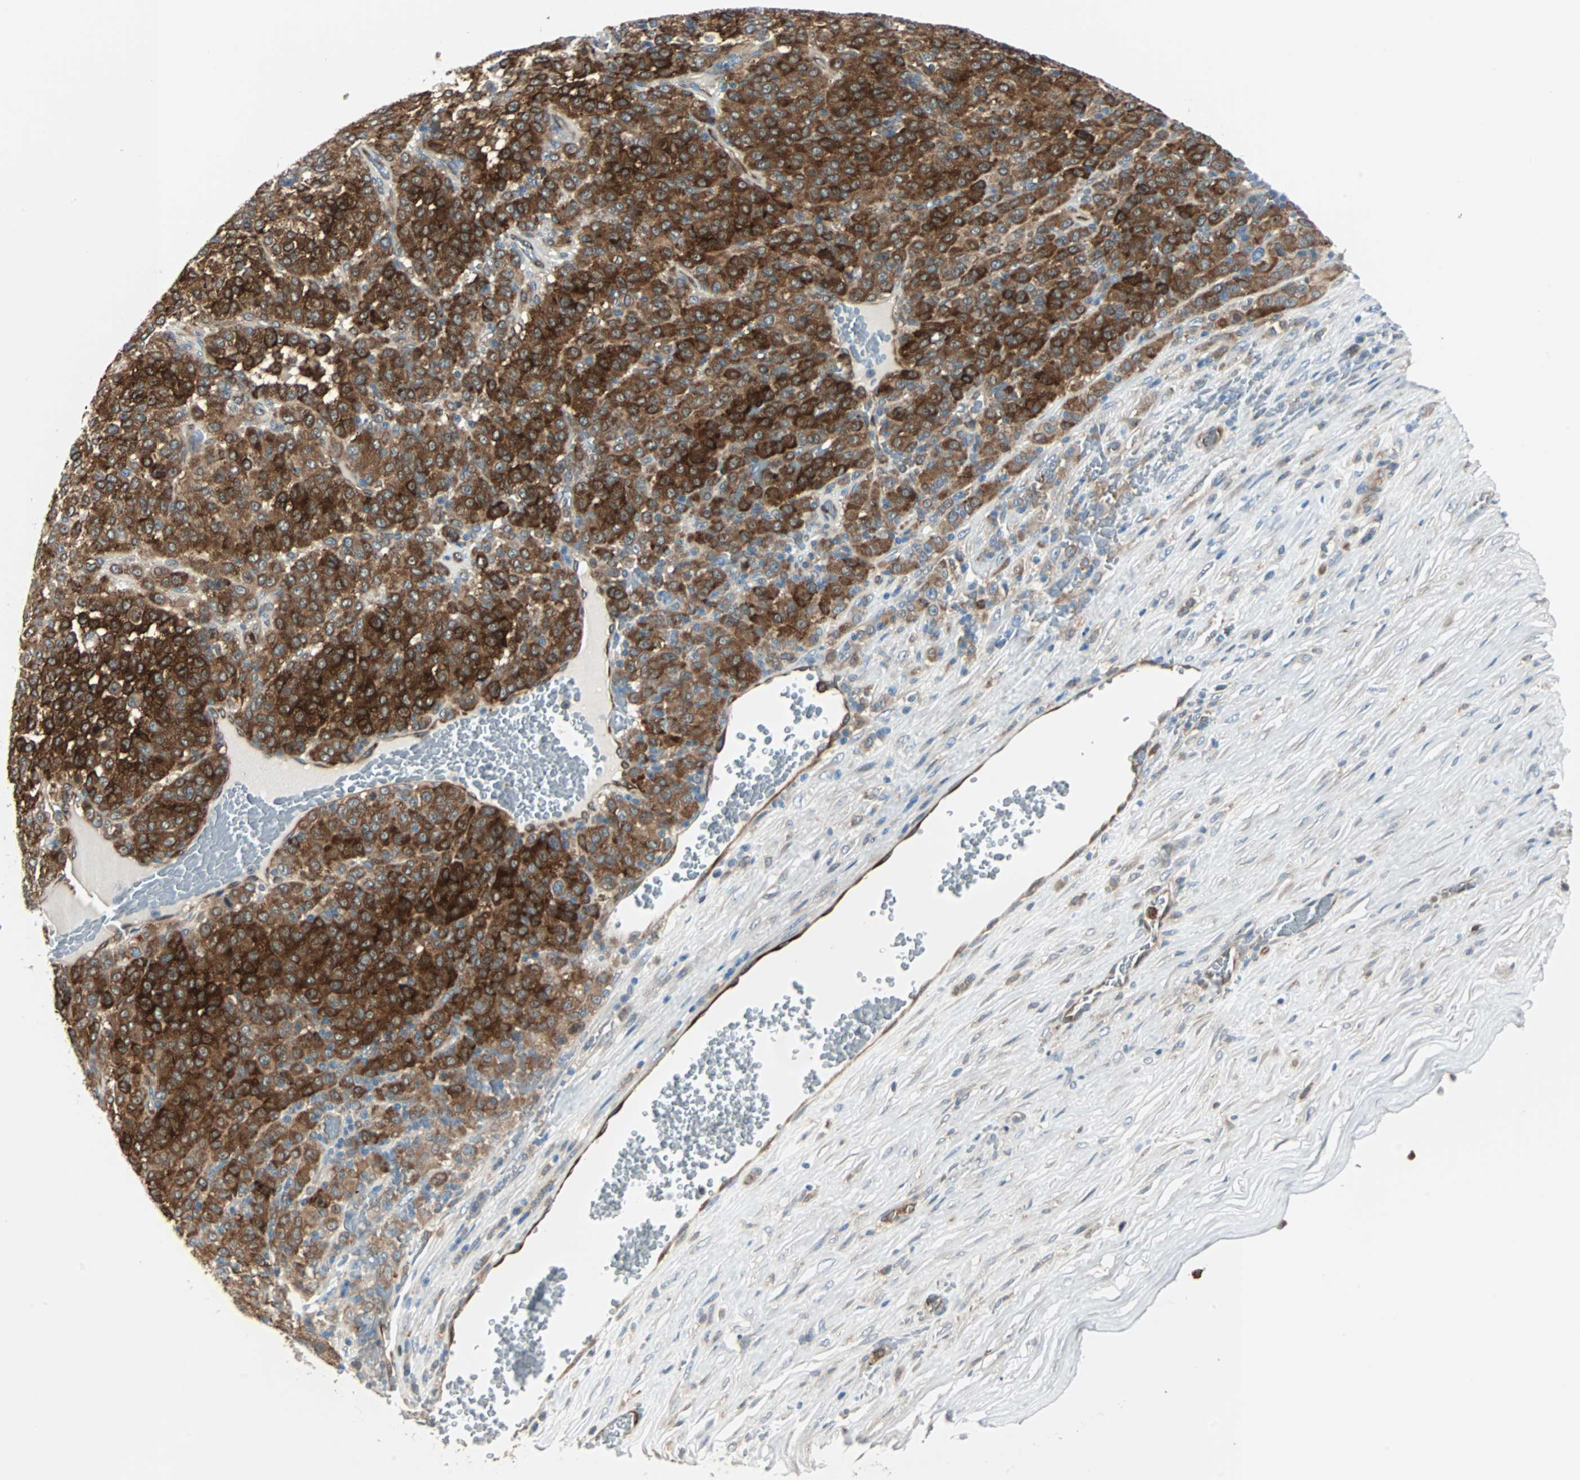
{"staining": {"intensity": "strong", "quantity": ">75%", "location": "cytoplasmic/membranous"}, "tissue": "melanoma", "cell_type": "Tumor cells", "image_type": "cancer", "snomed": [{"axis": "morphology", "description": "Malignant melanoma, Metastatic site"}, {"axis": "topography", "description": "Pancreas"}], "caption": "Strong cytoplasmic/membranous positivity is identified in approximately >75% of tumor cells in malignant melanoma (metastatic site).", "gene": "SWAP70", "patient": {"sex": "female", "age": 30}}